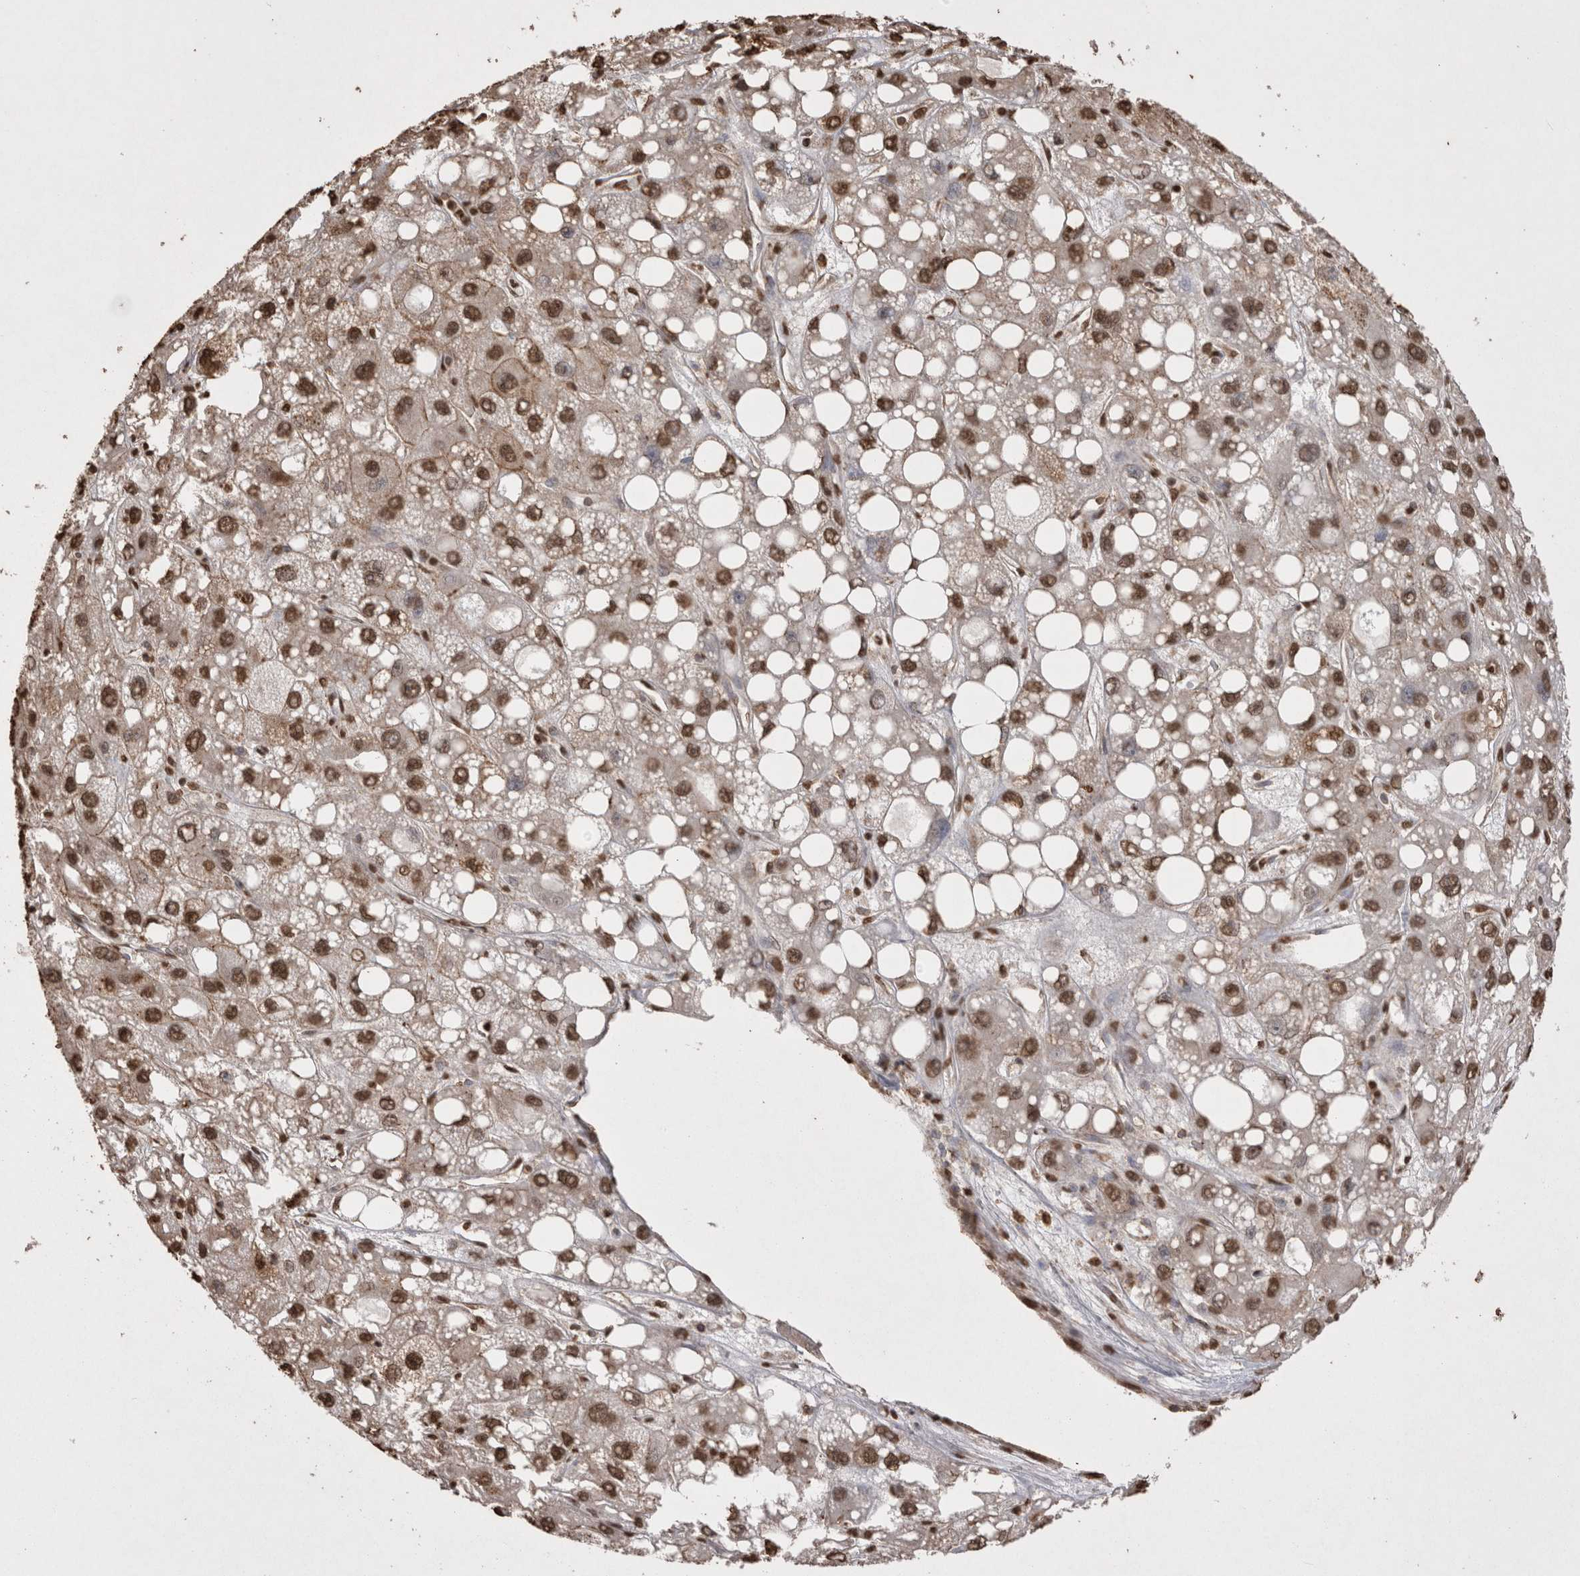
{"staining": {"intensity": "moderate", "quantity": ">75%", "location": "nuclear"}, "tissue": "liver cancer", "cell_type": "Tumor cells", "image_type": "cancer", "snomed": [{"axis": "morphology", "description": "Carcinoma, Hepatocellular, NOS"}, {"axis": "topography", "description": "Liver"}], "caption": "Moderate nuclear expression for a protein is identified in about >75% of tumor cells of liver hepatocellular carcinoma using immunohistochemistry (IHC).", "gene": "POU5F1", "patient": {"sex": "male", "age": 55}}